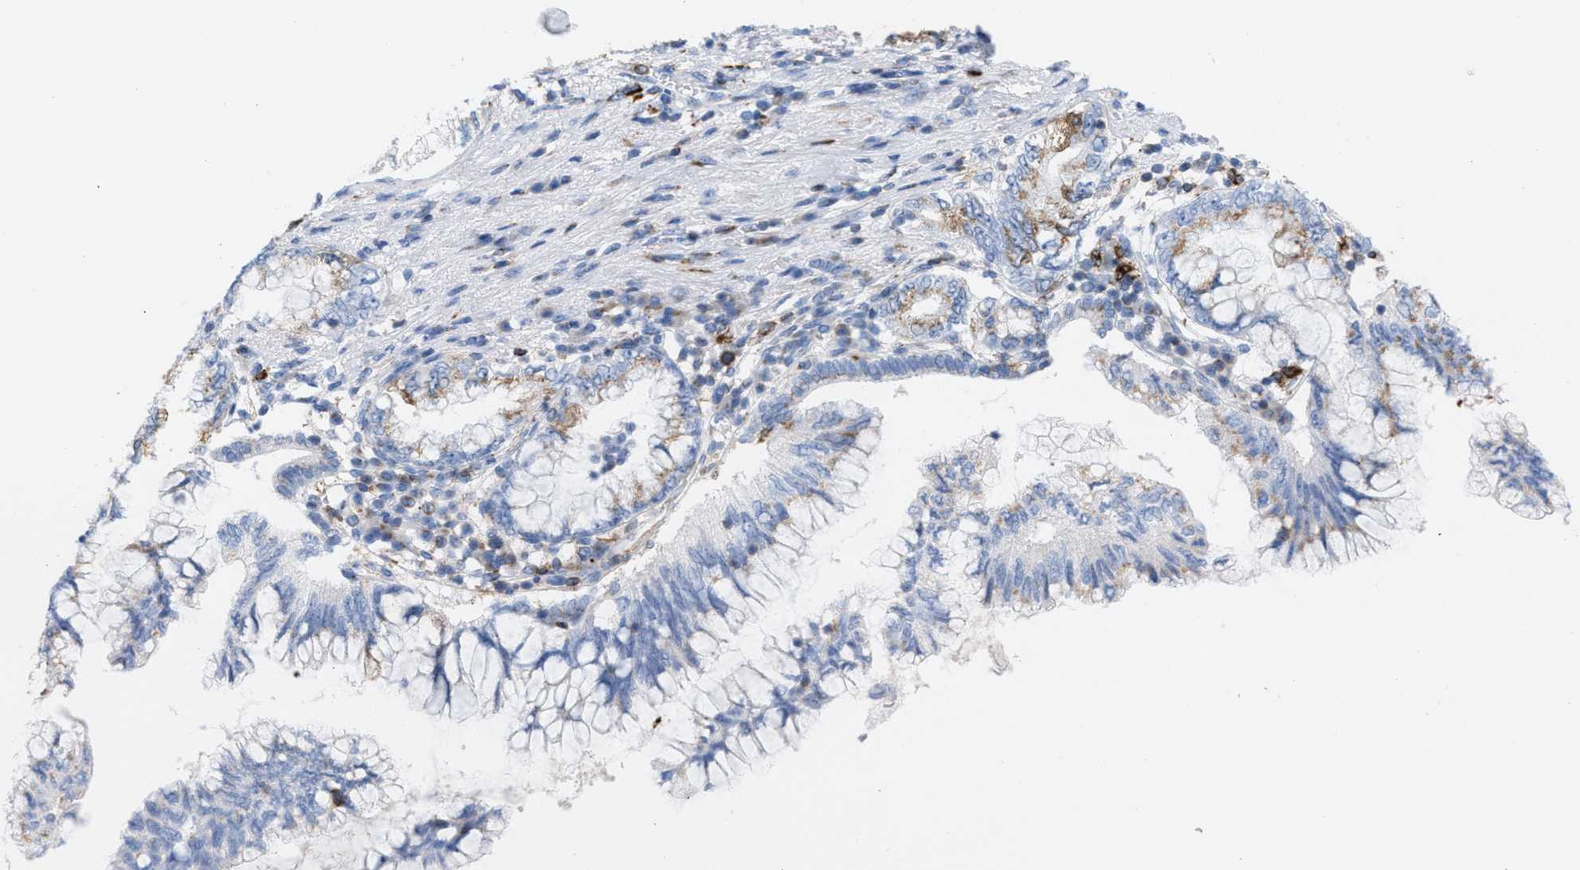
{"staining": {"intensity": "moderate", "quantity": "<25%", "location": "cytoplasmic/membranous"}, "tissue": "pancreatic cancer", "cell_type": "Tumor cells", "image_type": "cancer", "snomed": [{"axis": "morphology", "description": "Adenocarcinoma, NOS"}, {"axis": "topography", "description": "Pancreas"}], "caption": "Immunohistochemistry (IHC) of adenocarcinoma (pancreatic) reveals low levels of moderate cytoplasmic/membranous positivity in about <25% of tumor cells. (IHC, brightfield microscopy, high magnification).", "gene": "TACC3", "patient": {"sex": "female", "age": 73}}